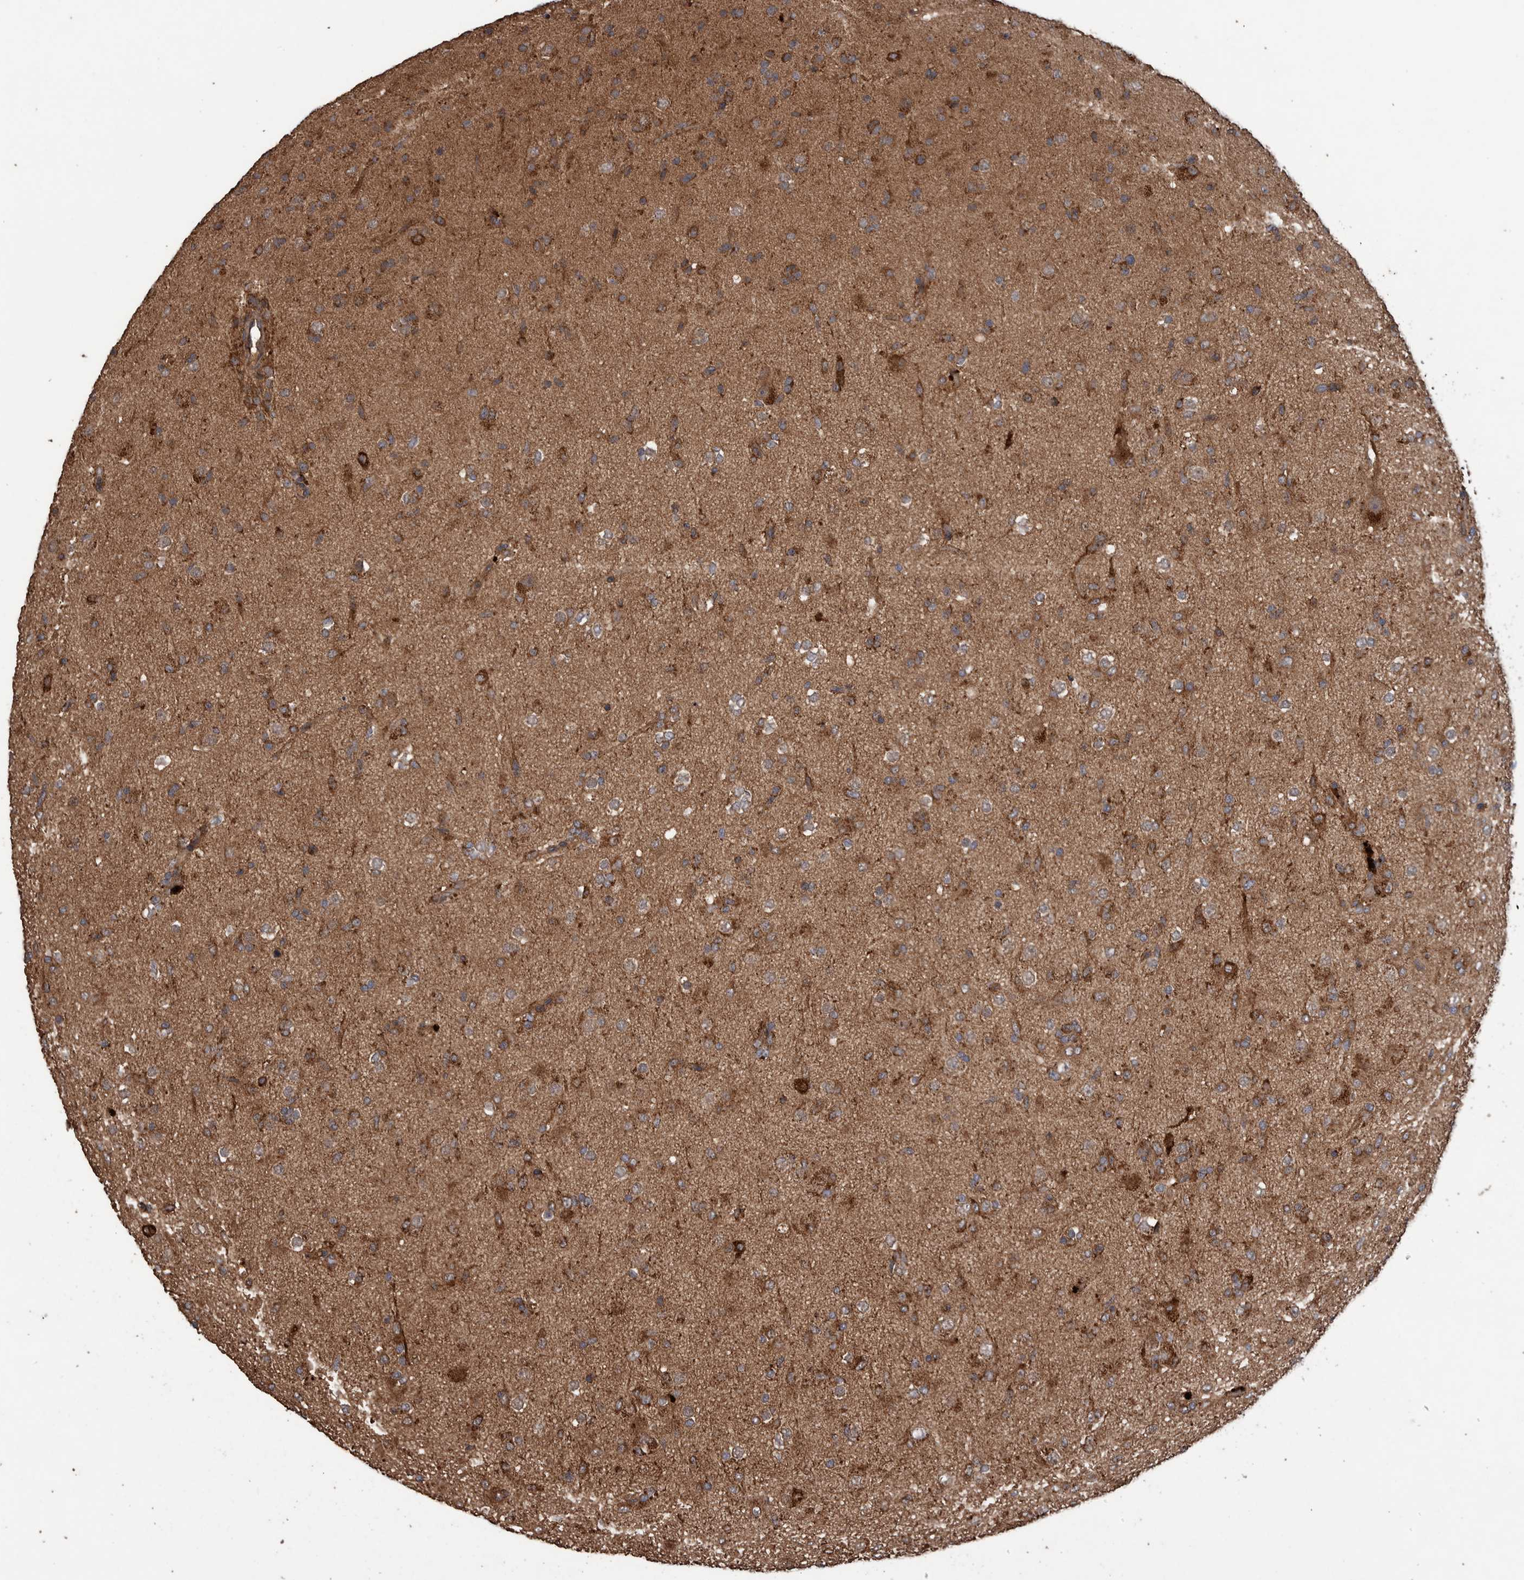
{"staining": {"intensity": "strong", "quantity": ">75%", "location": "cytoplasmic/membranous"}, "tissue": "glioma", "cell_type": "Tumor cells", "image_type": "cancer", "snomed": [{"axis": "morphology", "description": "Glioma, malignant, Low grade"}, {"axis": "topography", "description": "Brain"}], "caption": "Immunohistochemistry (DAB (3,3'-diaminobenzidine)) staining of human glioma shows strong cytoplasmic/membranous protein positivity in about >75% of tumor cells.", "gene": "TRIM16", "patient": {"sex": "male", "age": 65}}